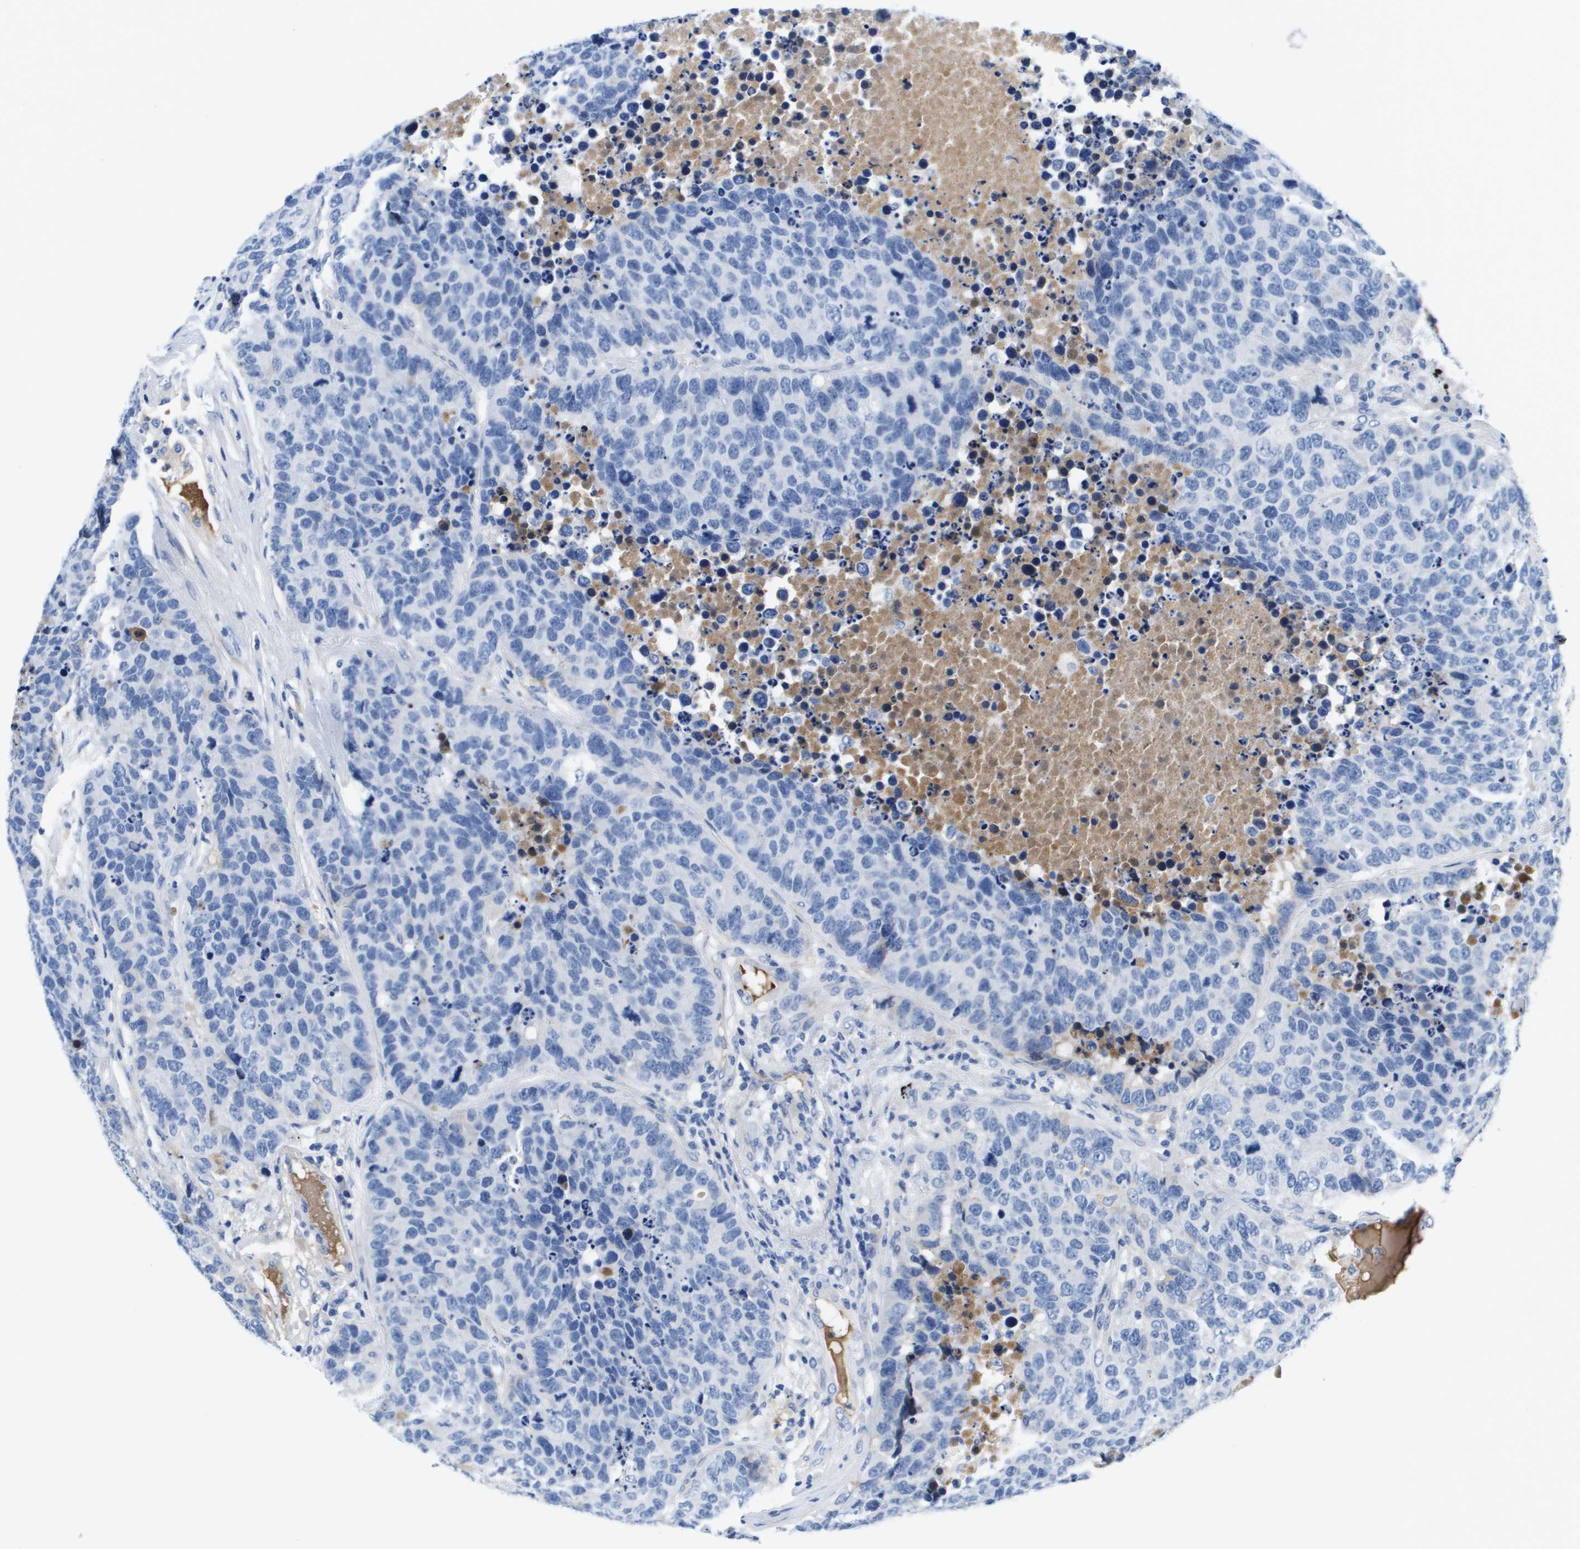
{"staining": {"intensity": "negative", "quantity": "none", "location": "none"}, "tissue": "carcinoid", "cell_type": "Tumor cells", "image_type": "cancer", "snomed": [{"axis": "morphology", "description": "Carcinoid, malignant, NOS"}, {"axis": "topography", "description": "Colon"}], "caption": "IHC micrograph of human carcinoid stained for a protein (brown), which displays no expression in tumor cells. Nuclei are stained in blue.", "gene": "APOA1", "patient": {"sex": "female", "age": 52}}